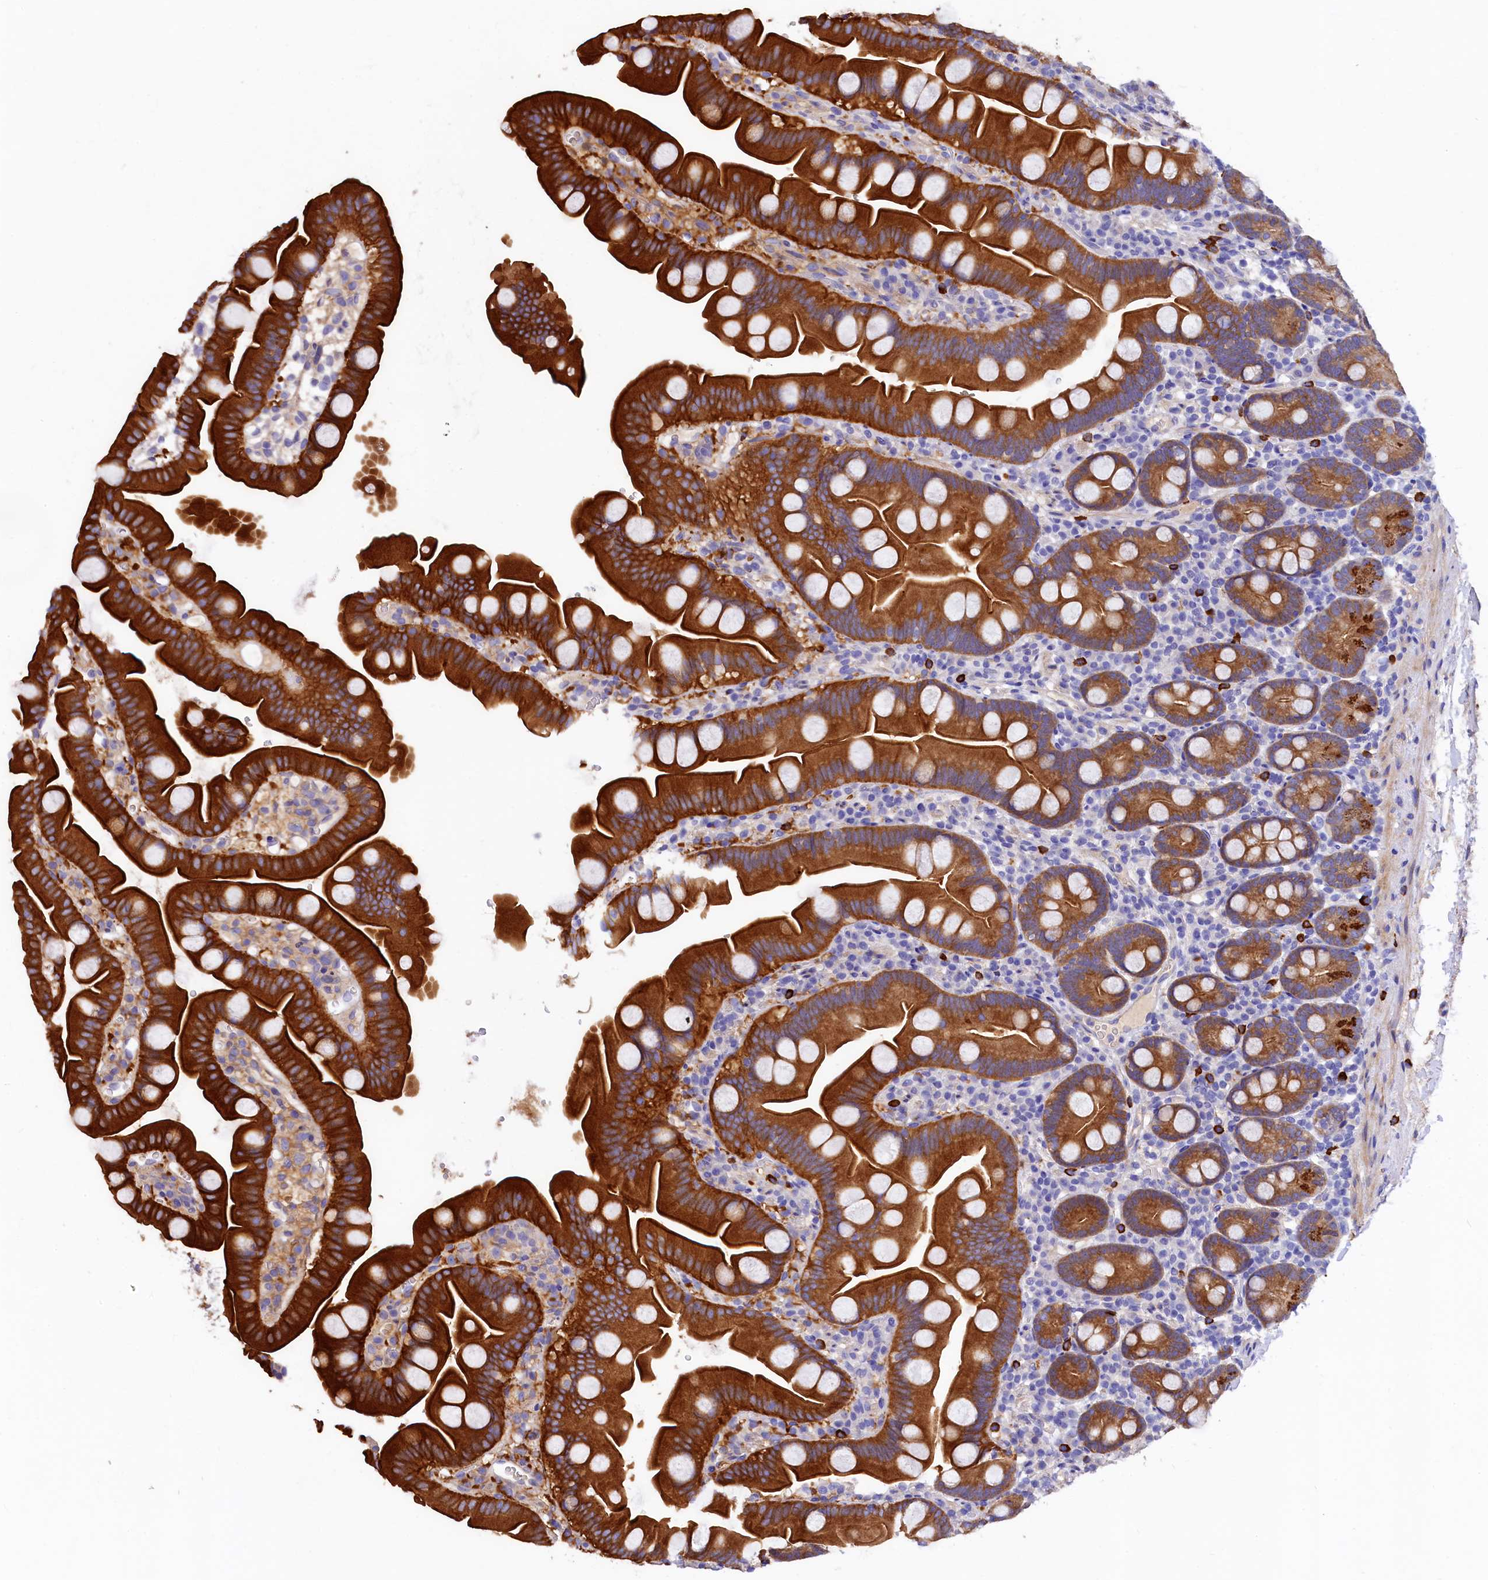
{"staining": {"intensity": "strong", "quantity": ">75%", "location": "cytoplasmic/membranous"}, "tissue": "small intestine", "cell_type": "Glandular cells", "image_type": "normal", "snomed": [{"axis": "morphology", "description": "Normal tissue, NOS"}, {"axis": "topography", "description": "Small intestine"}], "caption": "Immunohistochemistry (IHC) (DAB (3,3'-diaminobenzidine)) staining of benign small intestine shows strong cytoplasmic/membranous protein positivity in about >75% of glandular cells. (IHC, brightfield microscopy, high magnification).", "gene": "EPS8L2", "patient": {"sex": "female", "age": 68}}